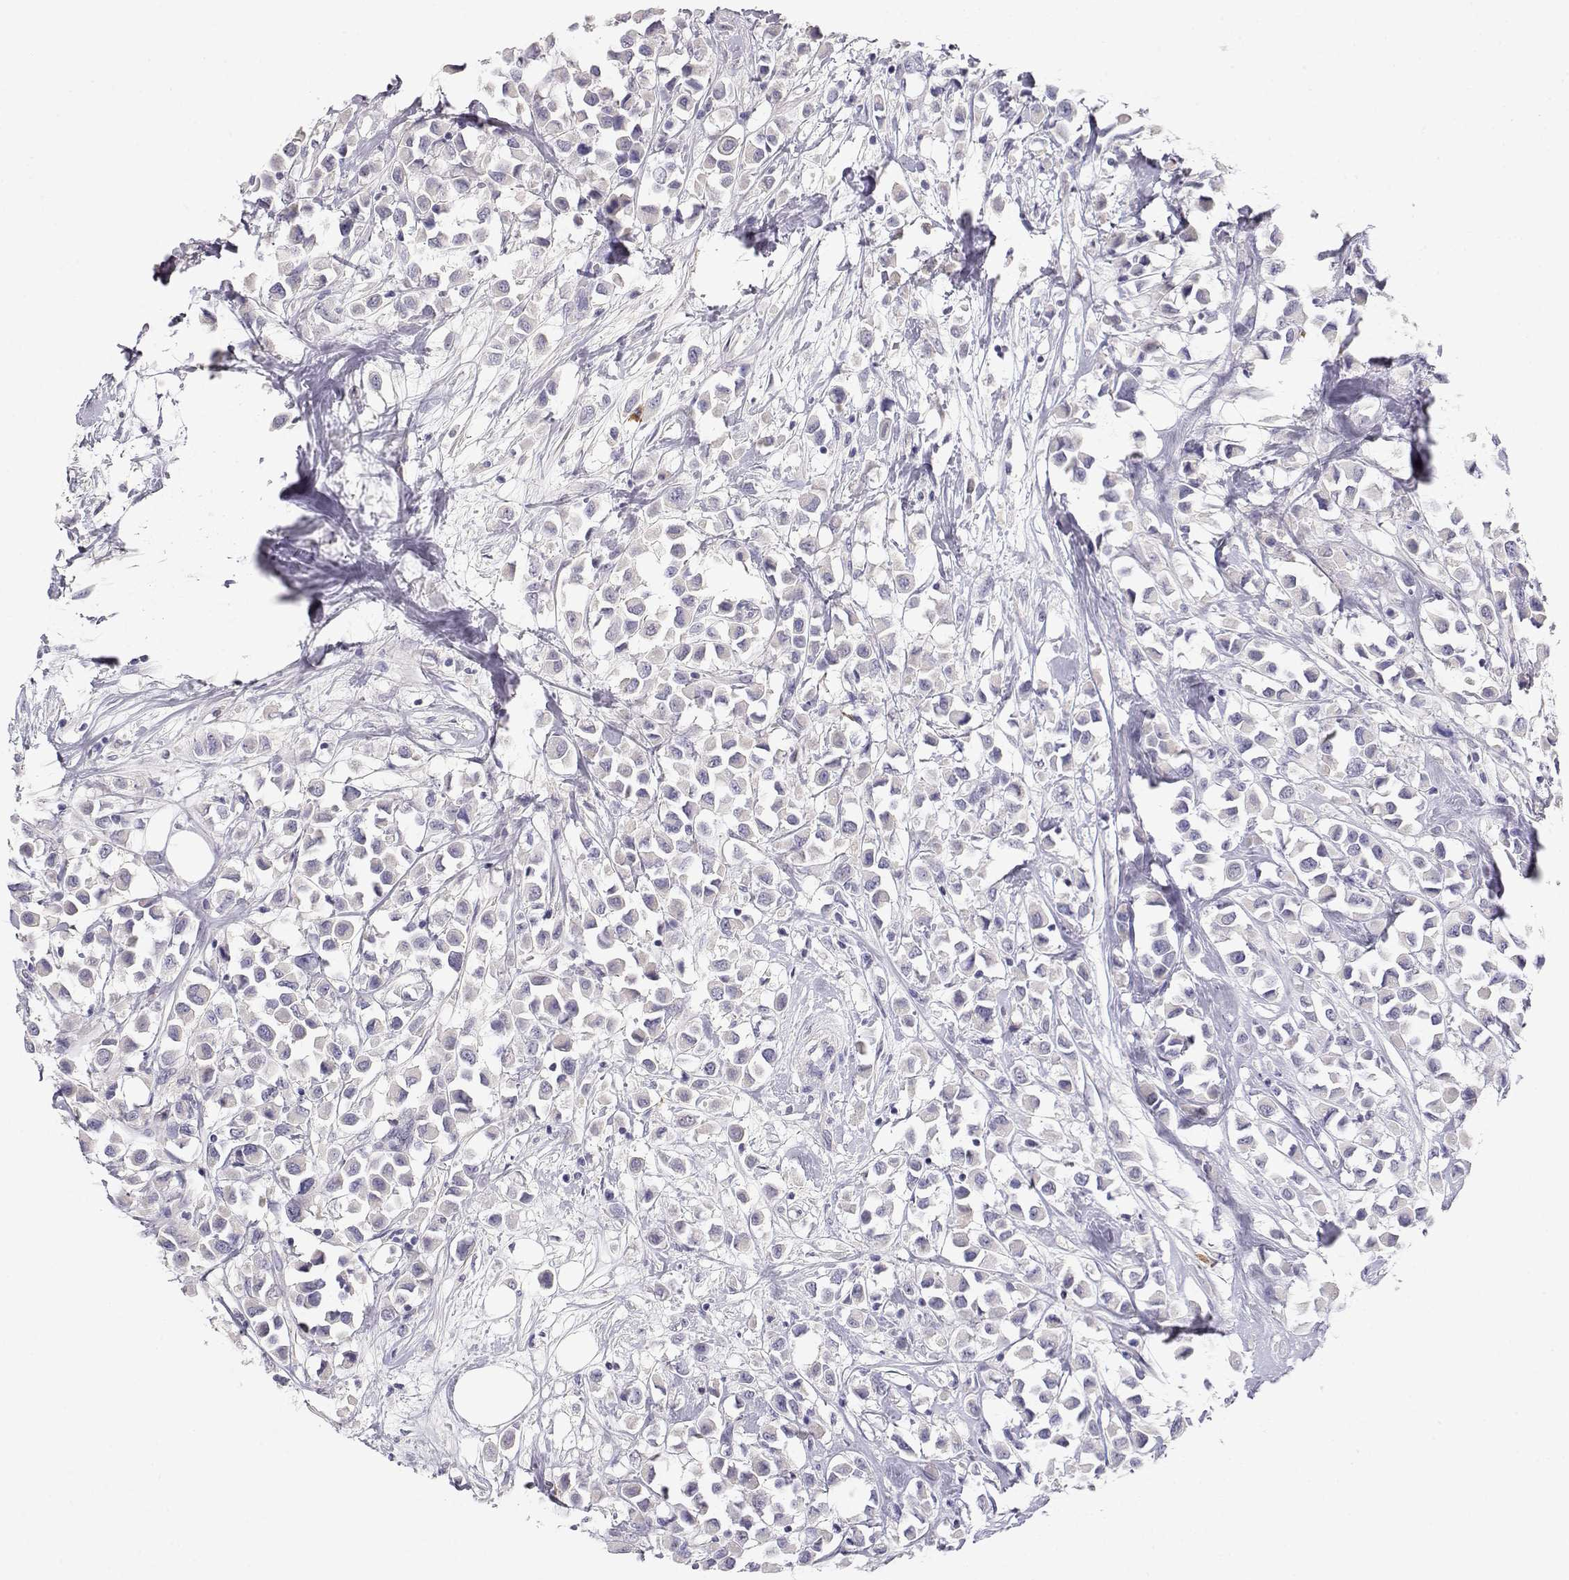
{"staining": {"intensity": "negative", "quantity": "none", "location": "none"}, "tissue": "breast cancer", "cell_type": "Tumor cells", "image_type": "cancer", "snomed": [{"axis": "morphology", "description": "Duct carcinoma"}, {"axis": "topography", "description": "Breast"}], "caption": "Intraductal carcinoma (breast) was stained to show a protein in brown. There is no significant positivity in tumor cells. (DAB IHC with hematoxylin counter stain).", "gene": "CDHR1", "patient": {"sex": "female", "age": 61}}